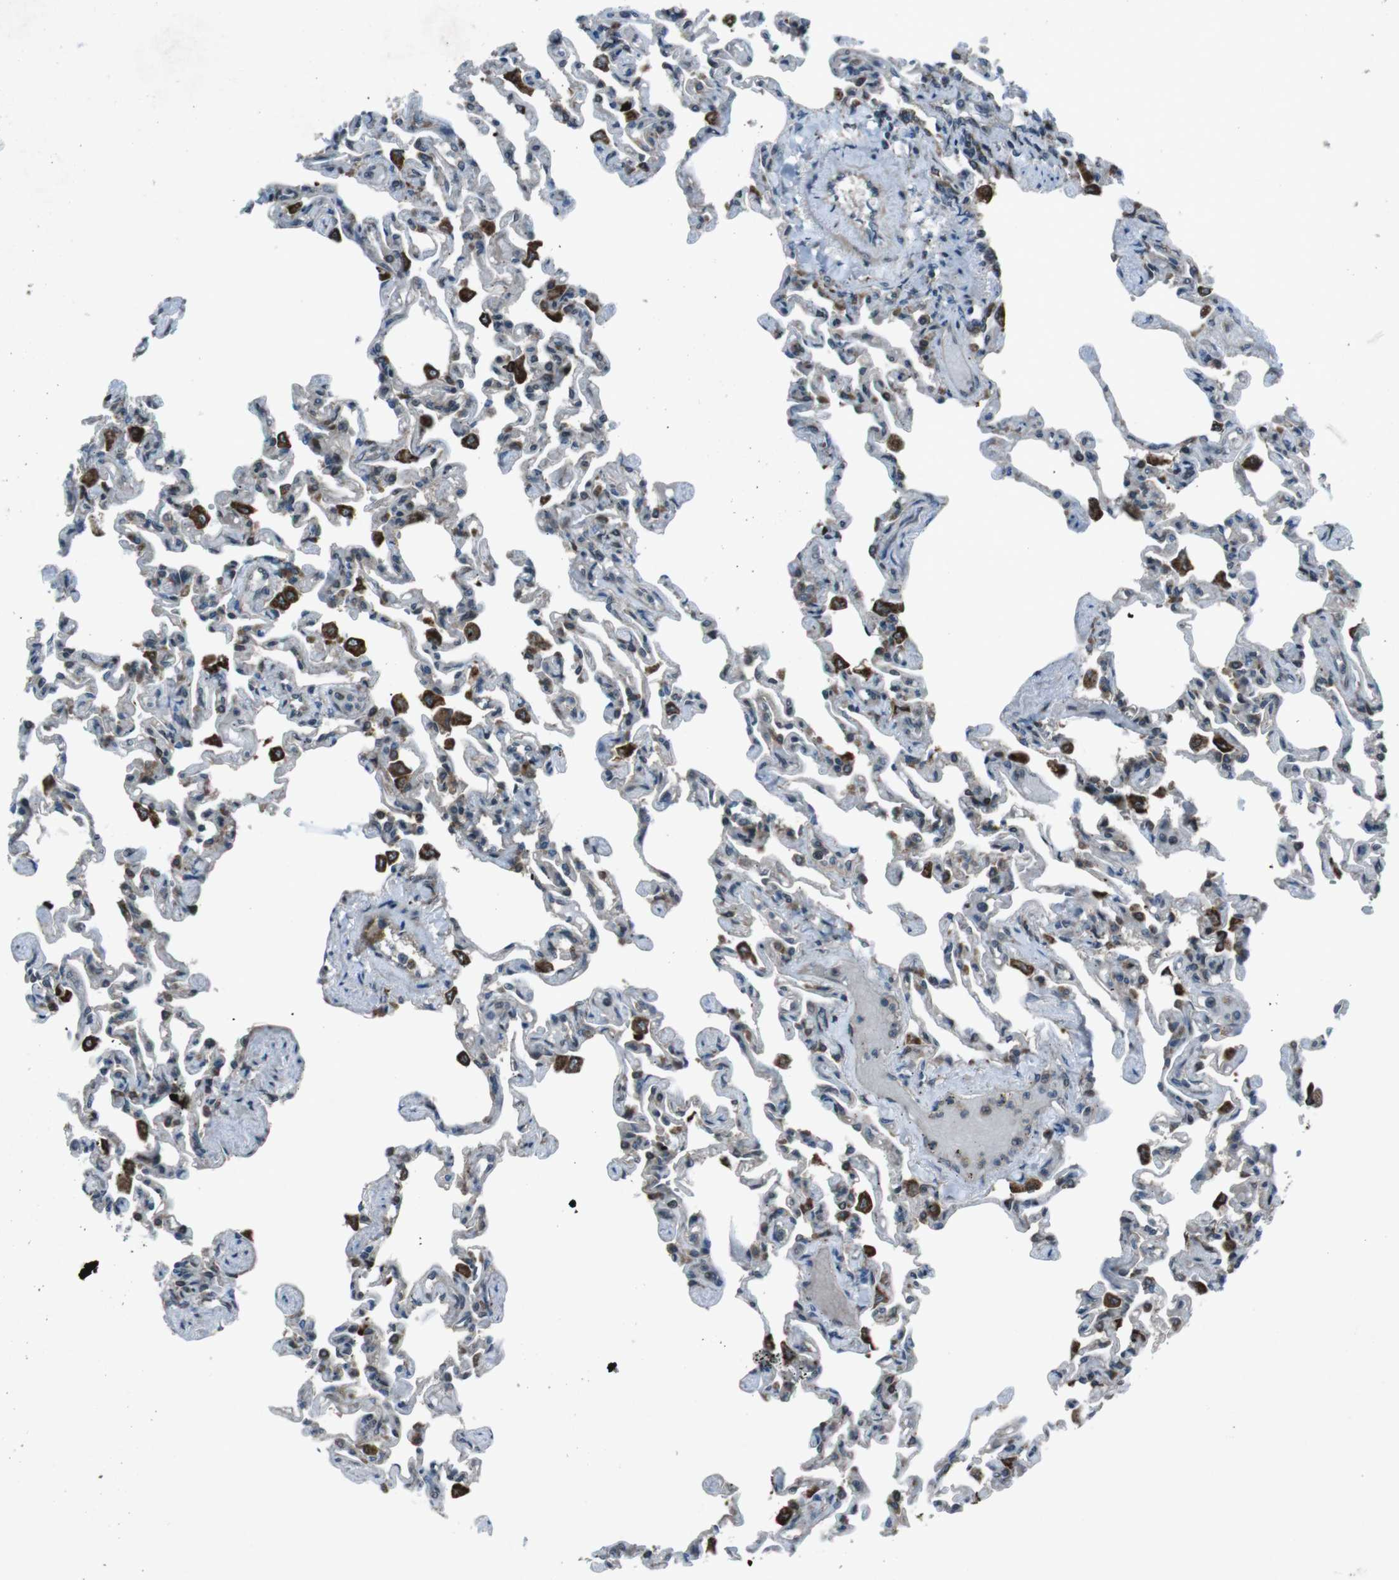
{"staining": {"intensity": "negative", "quantity": "none", "location": "none"}, "tissue": "lung", "cell_type": "Alveolar cells", "image_type": "normal", "snomed": [{"axis": "morphology", "description": "Normal tissue, NOS"}, {"axis": "topography", "description": "Lung"}], "caption": "IHC histopathology image of normal lung stained for a protein (brown), which shows no expression in alveolar cells. (IHC, brightfield microscopy, high magnification).", "gene": "SLC27A4", "patient": {"sex": "male", "age": 21}}